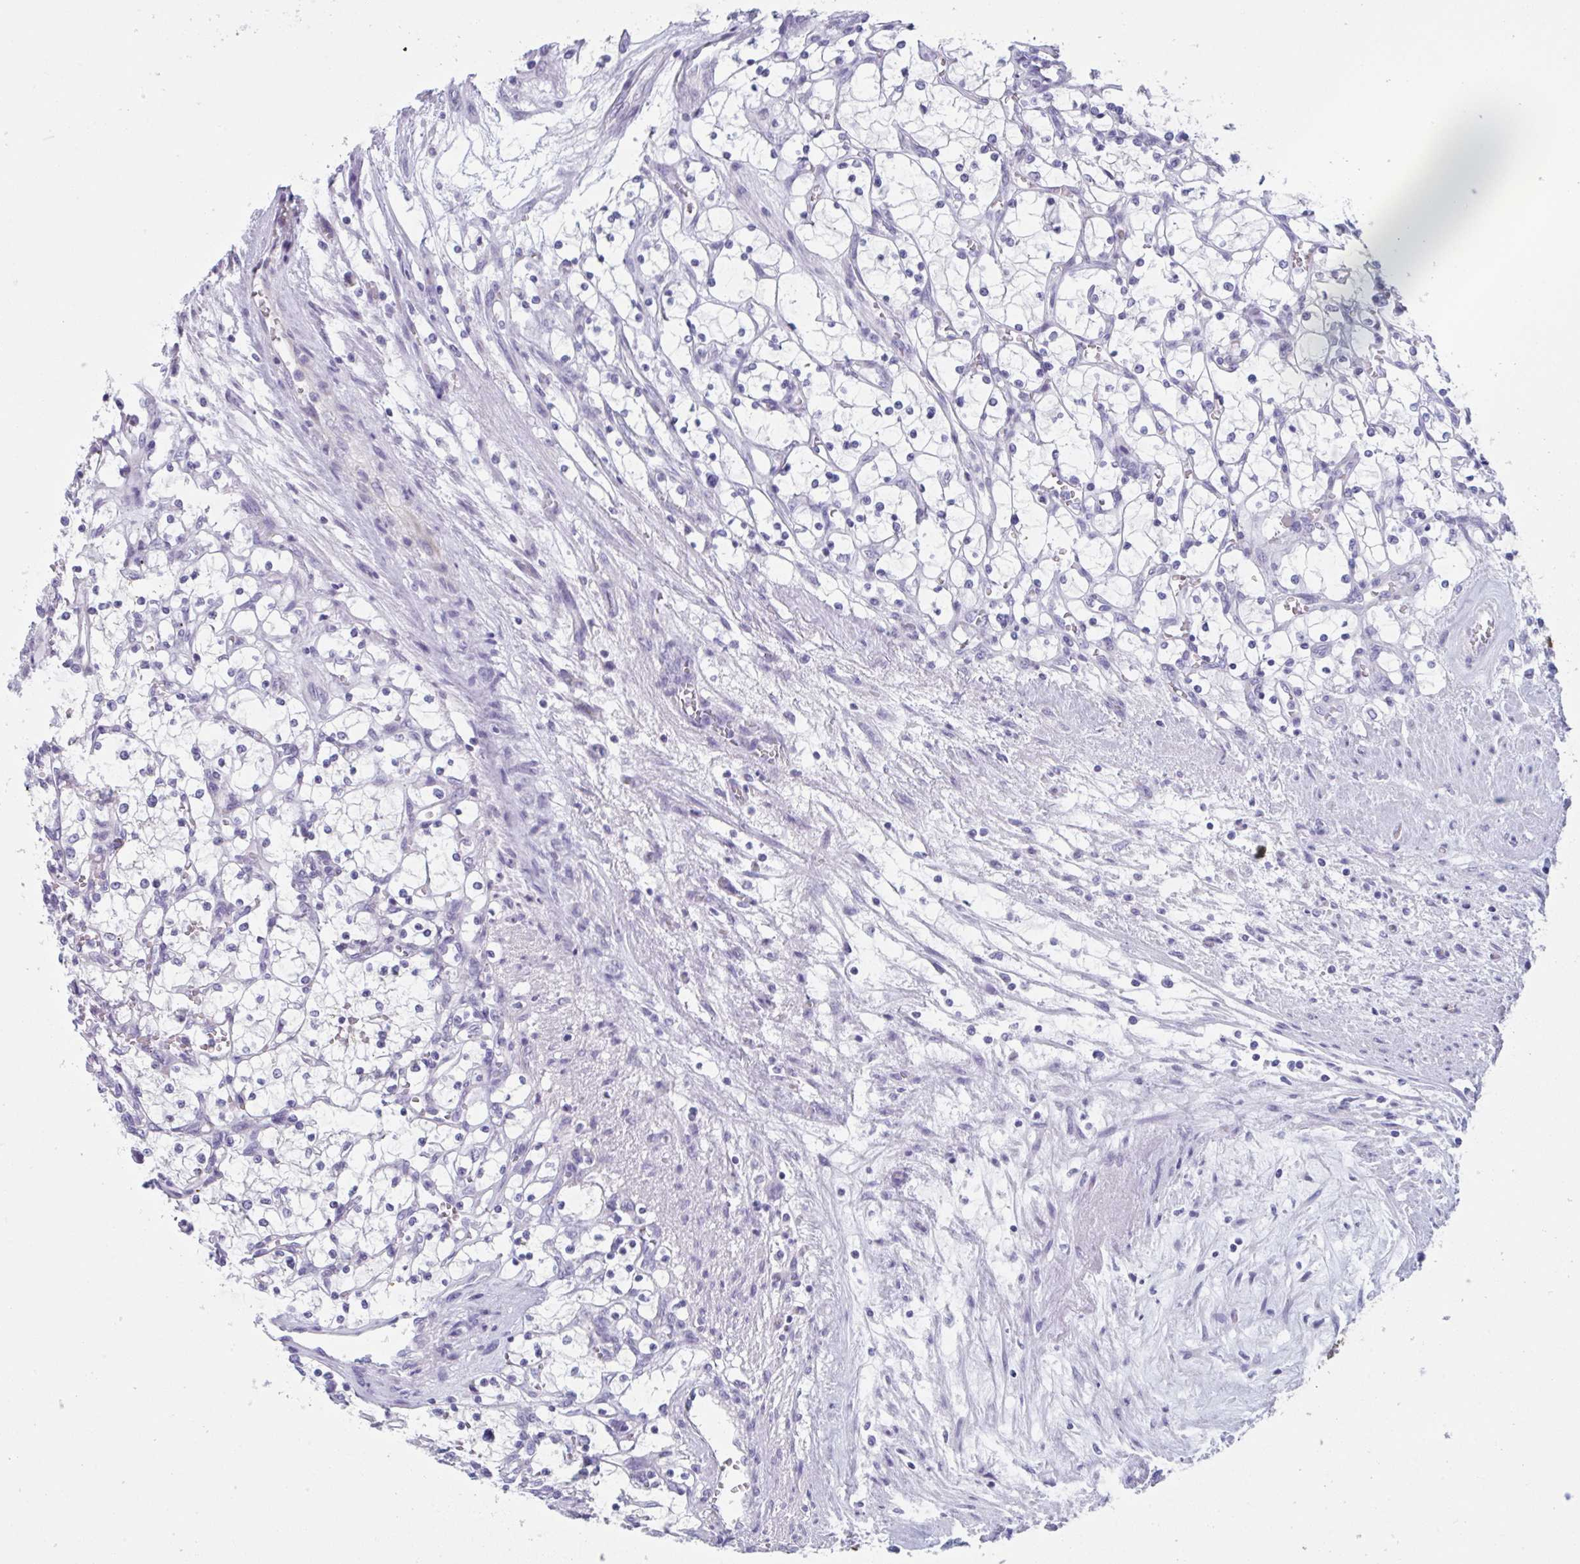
{"staining": {"intensity": "negative", "quantity": "none", "location": "none"}, "tissue": "renal cancer", "cell_type": "Tumor cells", "image_type": "cancer", "snomed": [{"axis": "morphology", "description": "Adenocarcinoma, NOS"}, {"axis": "topography", "description": "Kidney"}], "caption": "High magnification brightfield microscopy of renal cancer stained with DAB (brown) and counterstained with hematoxylin (blue): tumor cells show no significant staining.", "gene": "HSD11B2", "patient": {"sex": "female", "age": 69}}